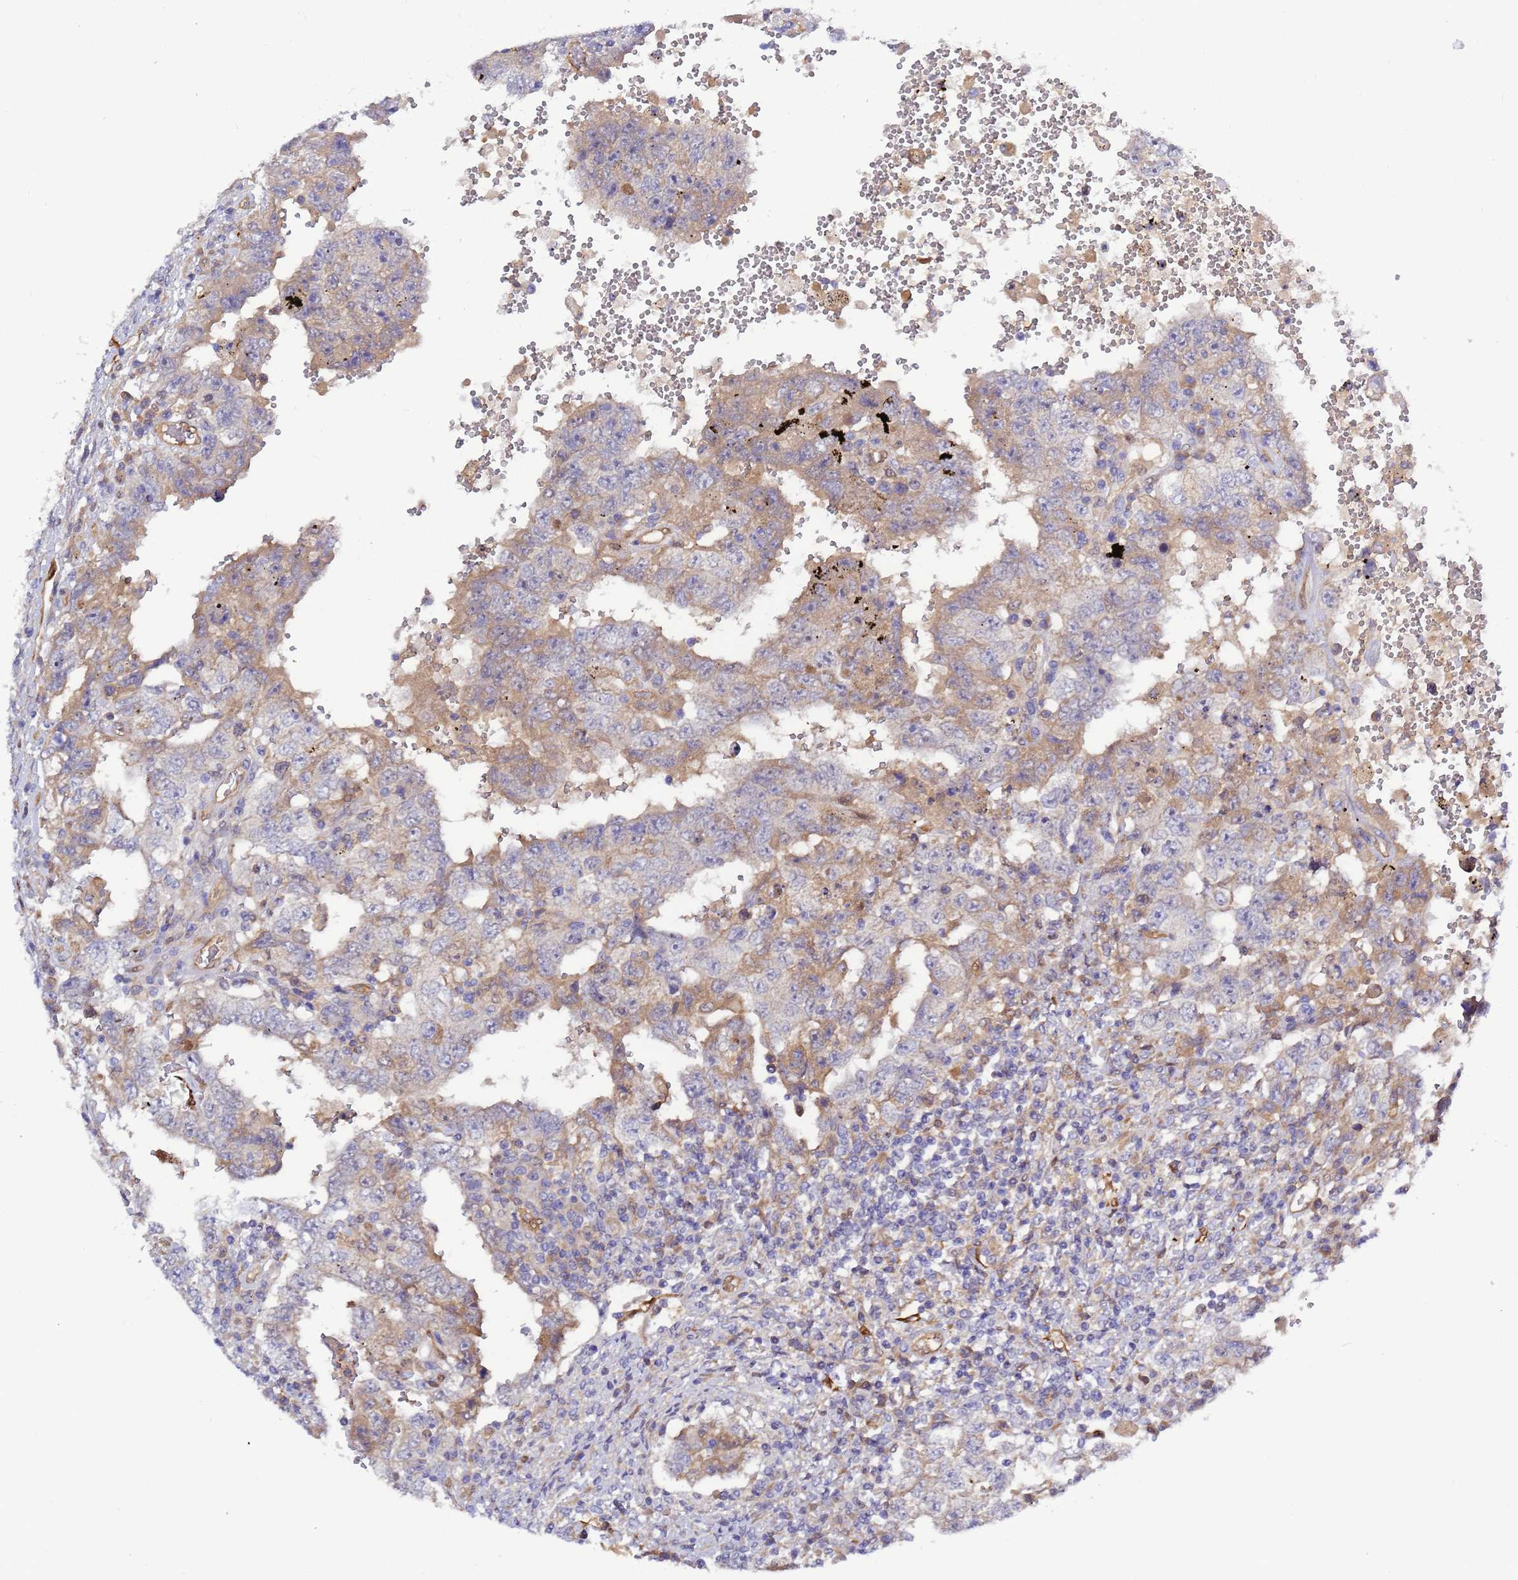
{"staining": {"intensity": "weak", "quantity": "<25%", "location": "cytoplasmic/membranous"}, "tissue": "testis cancer", "cell_type": "Tumor cells", "image_type": "cancer", "snomed": [{"axis": "morphology", "description": "Carcinoma, Embryonal, NOS"}, {"axis": "topography", "description": "Testis"}], "caption": "Immunohistochemical staining of human testis embryonal carcinoma displays no significant expression in tumor cells.", "gene": "FOXRED1", "patient": {"sex": "male", "age": 26}}